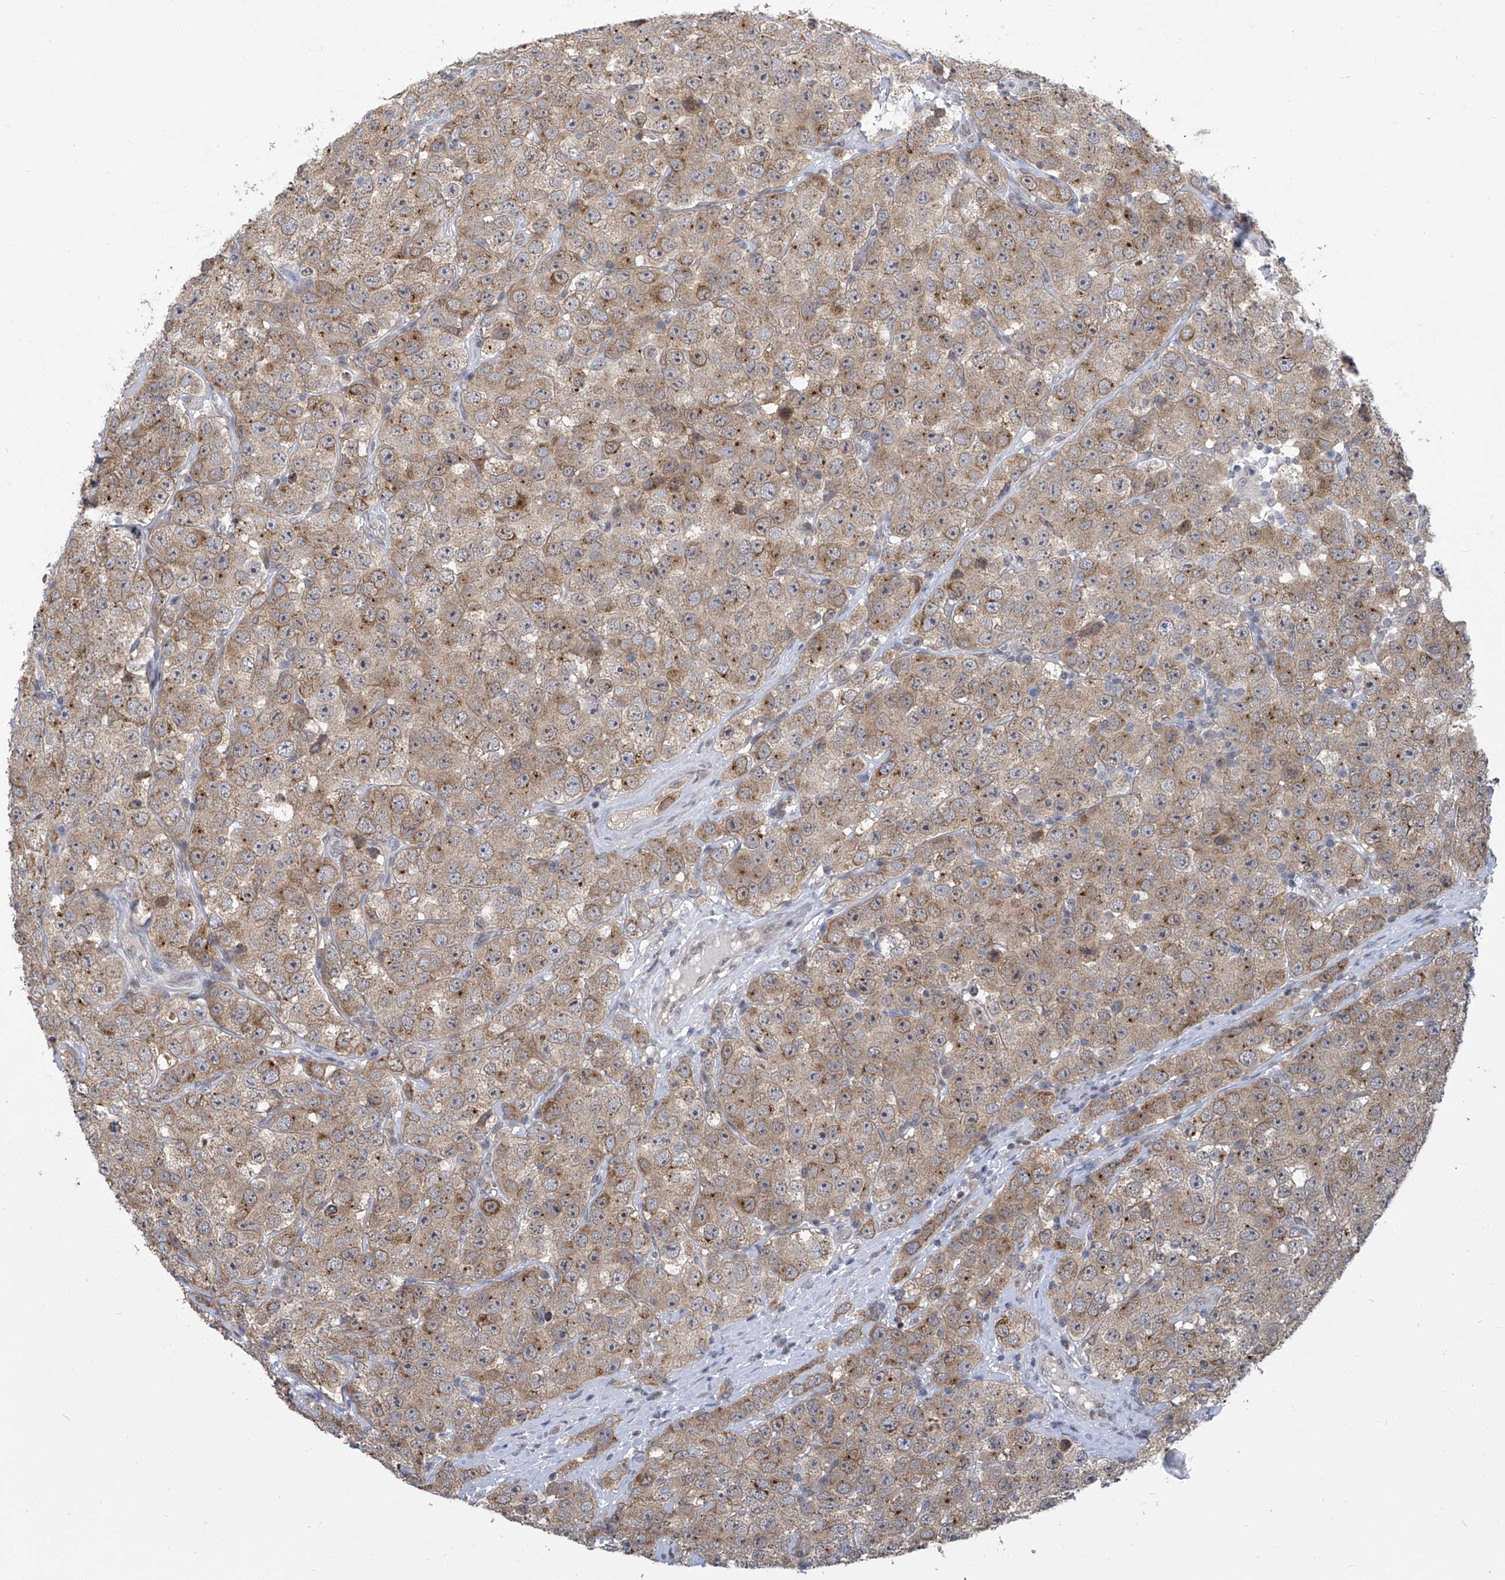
{"staining": {"intensity": "moderate", "quantity": "25%-75%", "location": "cytoplasmic/membranous"}, "tissue": "testis cancer", "cell_type": "Tumor cells", "image_type": "cancer", "snomed": [{"axis": "morphology", "description": "Seminoma, NOS"}, {"axis": "topography", "description": "Testis"}], "caption": "A medium amount of moderate cytoplasmic/membranous positivity is present in approximately 25%-75% of tumor cells in seminoma (testis) tissue. (Stains: DAB (3,3'-diaminobenzidine) in brown, nuclei in blue, Microscopy: brightfield microscopy at high magnification).", "gene": "CETN2", "patient": {"sex": "male", "age": 28}}